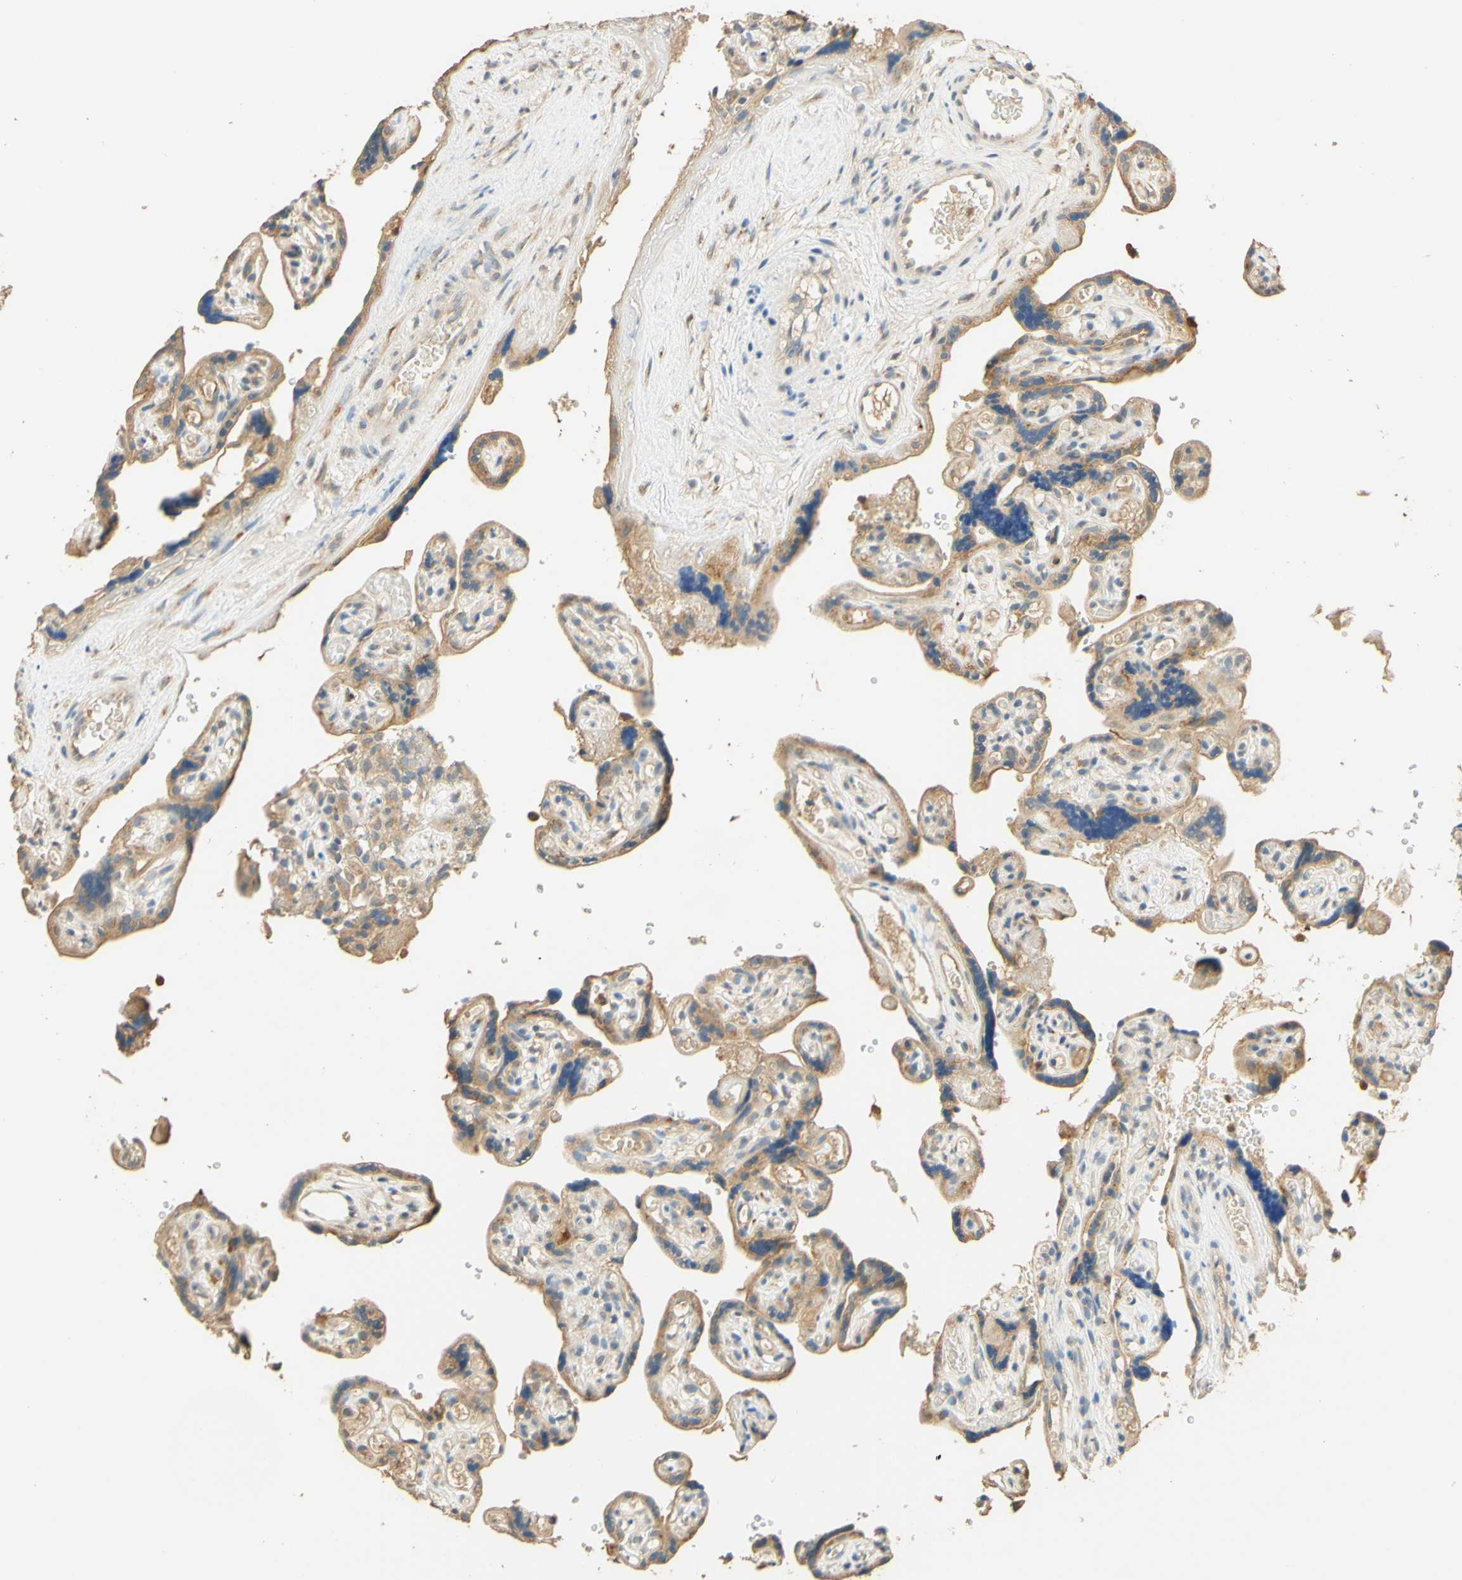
{"staining": {"intensity": "moderate", "quantity": ">75%", "location": "cytoplasmic/membranous"}, "tissue": "placenta", "cell_type": "Decidual cells", "image_type": "normal", "snomed": [{"axis": "morphology", "description": "Normal tissue, NOS"}, {"axis": "topography", "description": "Placenta"}], "caption": "A brown stain labels moderate cytoplasmic/membranous staining of a protein in decidual cells of normal placenta.", "gene": "ENTREP2", "patient": {"sex": "female", "age": 30}}